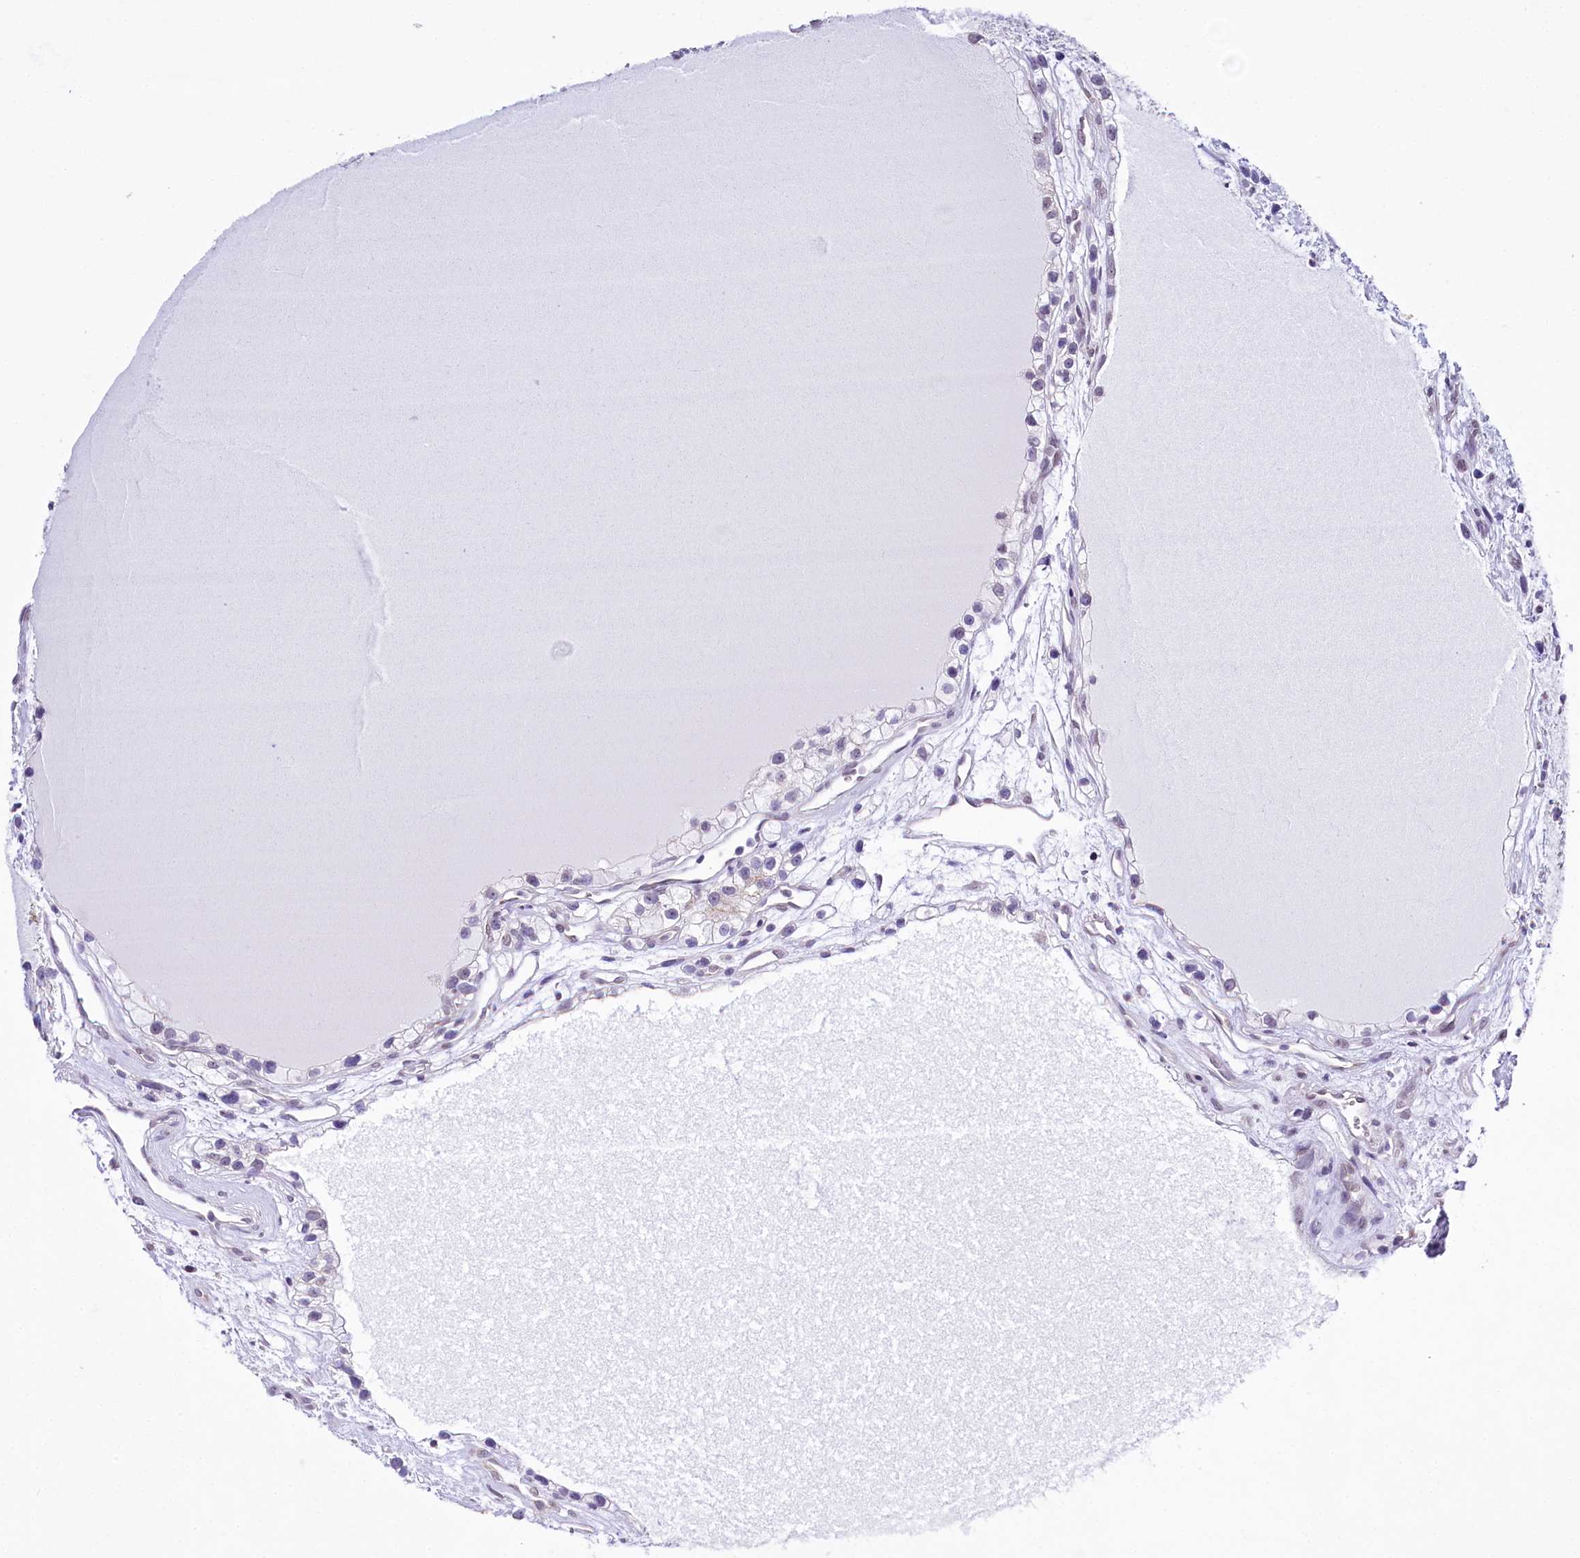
{"staining": {"intensity": "negative", "quantity": "none", "location": "none"}, "tissue": "renal cancer", "cell_type": "Tumor cells", "image_type": "cancer", "snomed": [{"axis": "morphology", "description": "Adenocarcinoma, NOS"}, {"axis": "topography", "description": "Kidney"}], "caption": "Tumor cells show no significant protein positivity in renal cancer.", "gene": "SPATS2", "patient": {"sex": "female", "age": 57}}